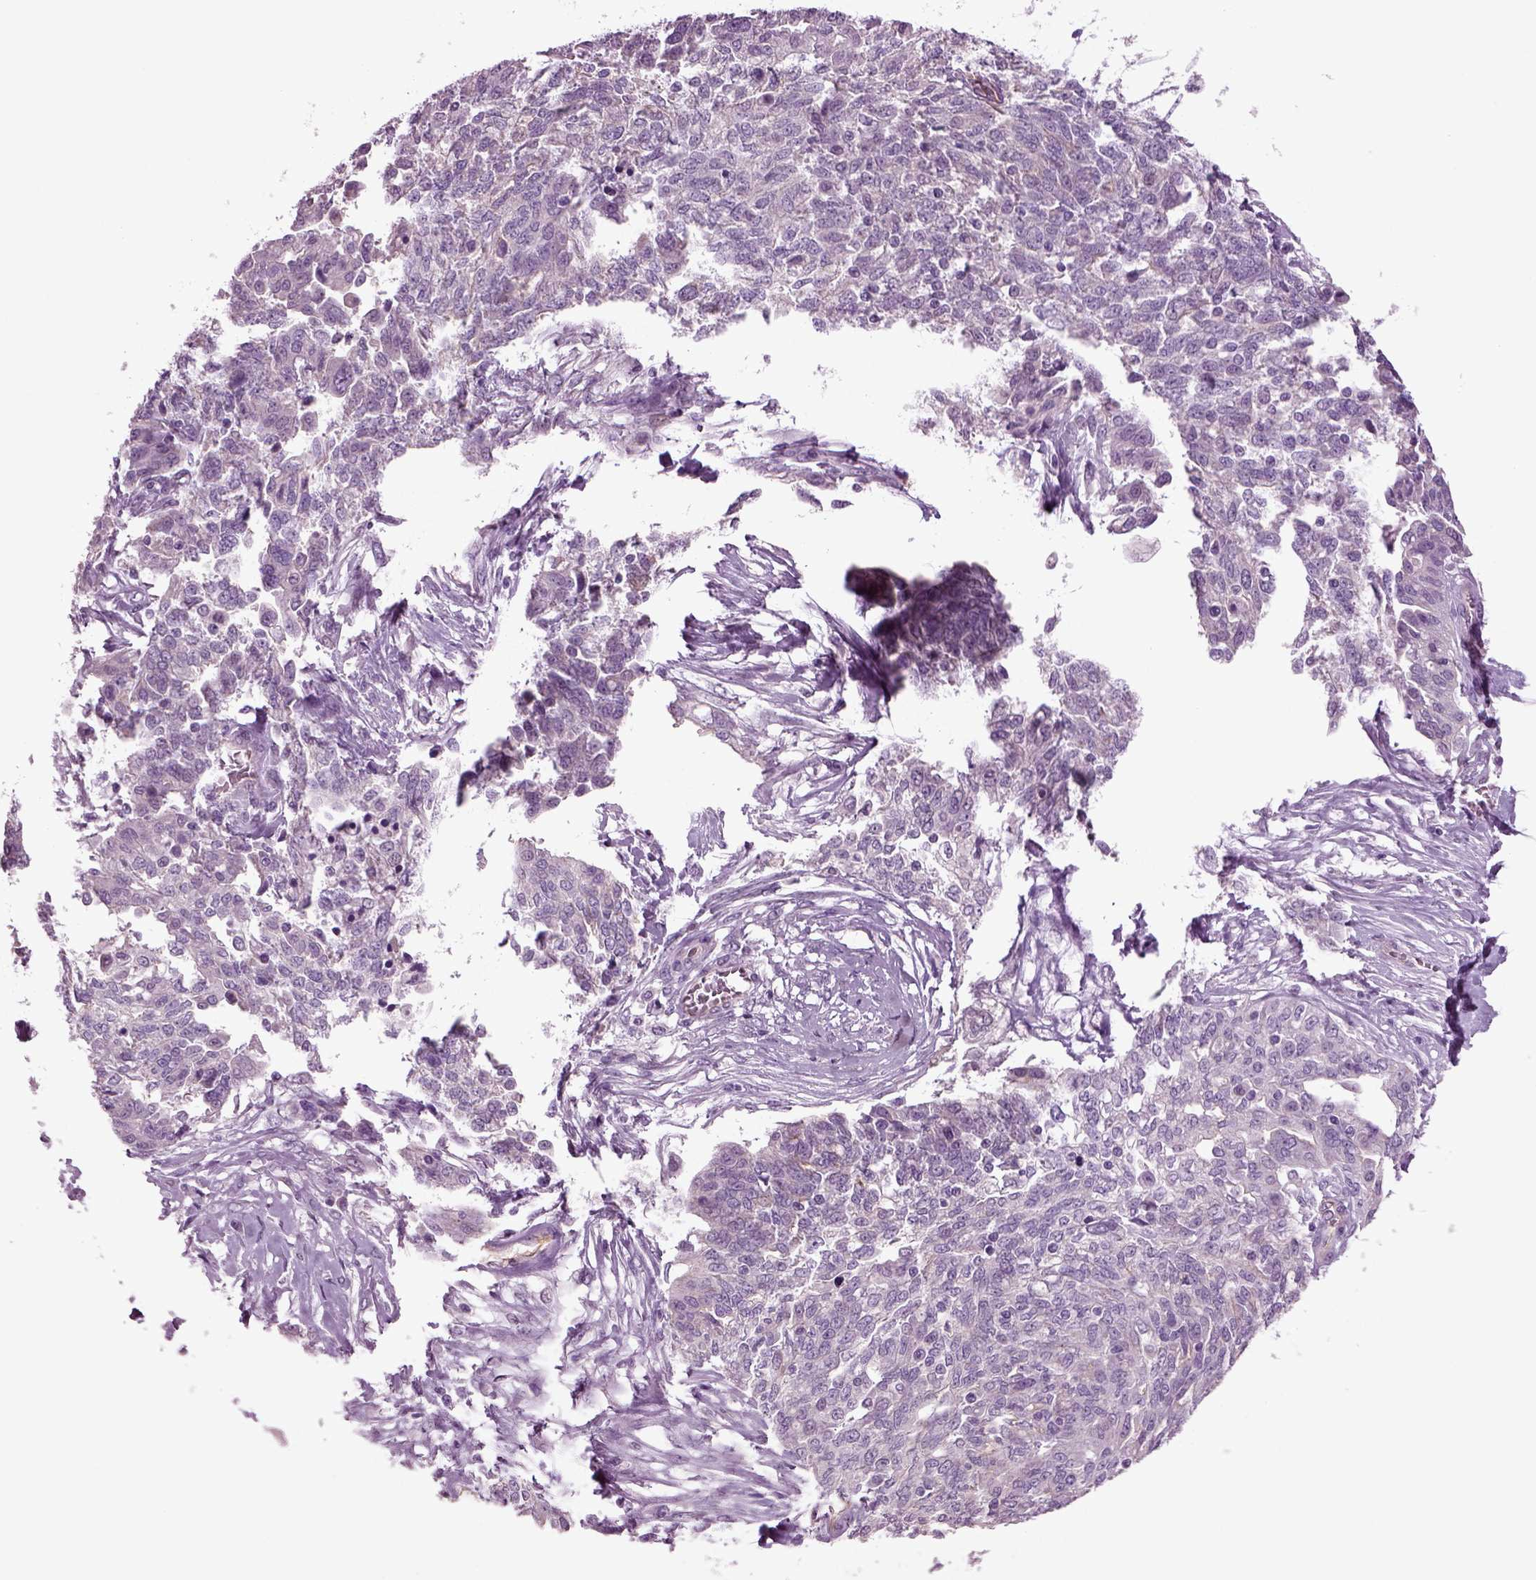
{"staining": {"intensity": "negative", "quantity": "none", "location": "none"}, "tissue": "ovarian cancer", "cell_type": "Tumor cells", "image_type": "cancer", "snomed": [{"axis": "morphology", "description": "Cystadenocarcinoma, serous, NOS"}, {"axis": "topography", "description": "Ovary"}], "caption": "Tumor cells are negative for protein expression in human ovarian cancer (serous cystadenocarcinoma). (DAB immunohistochemistry (IHC) with hematoxylin counter stain).", "gene": "COL9A2", "patient": {"sex": "female", "age": 67}}